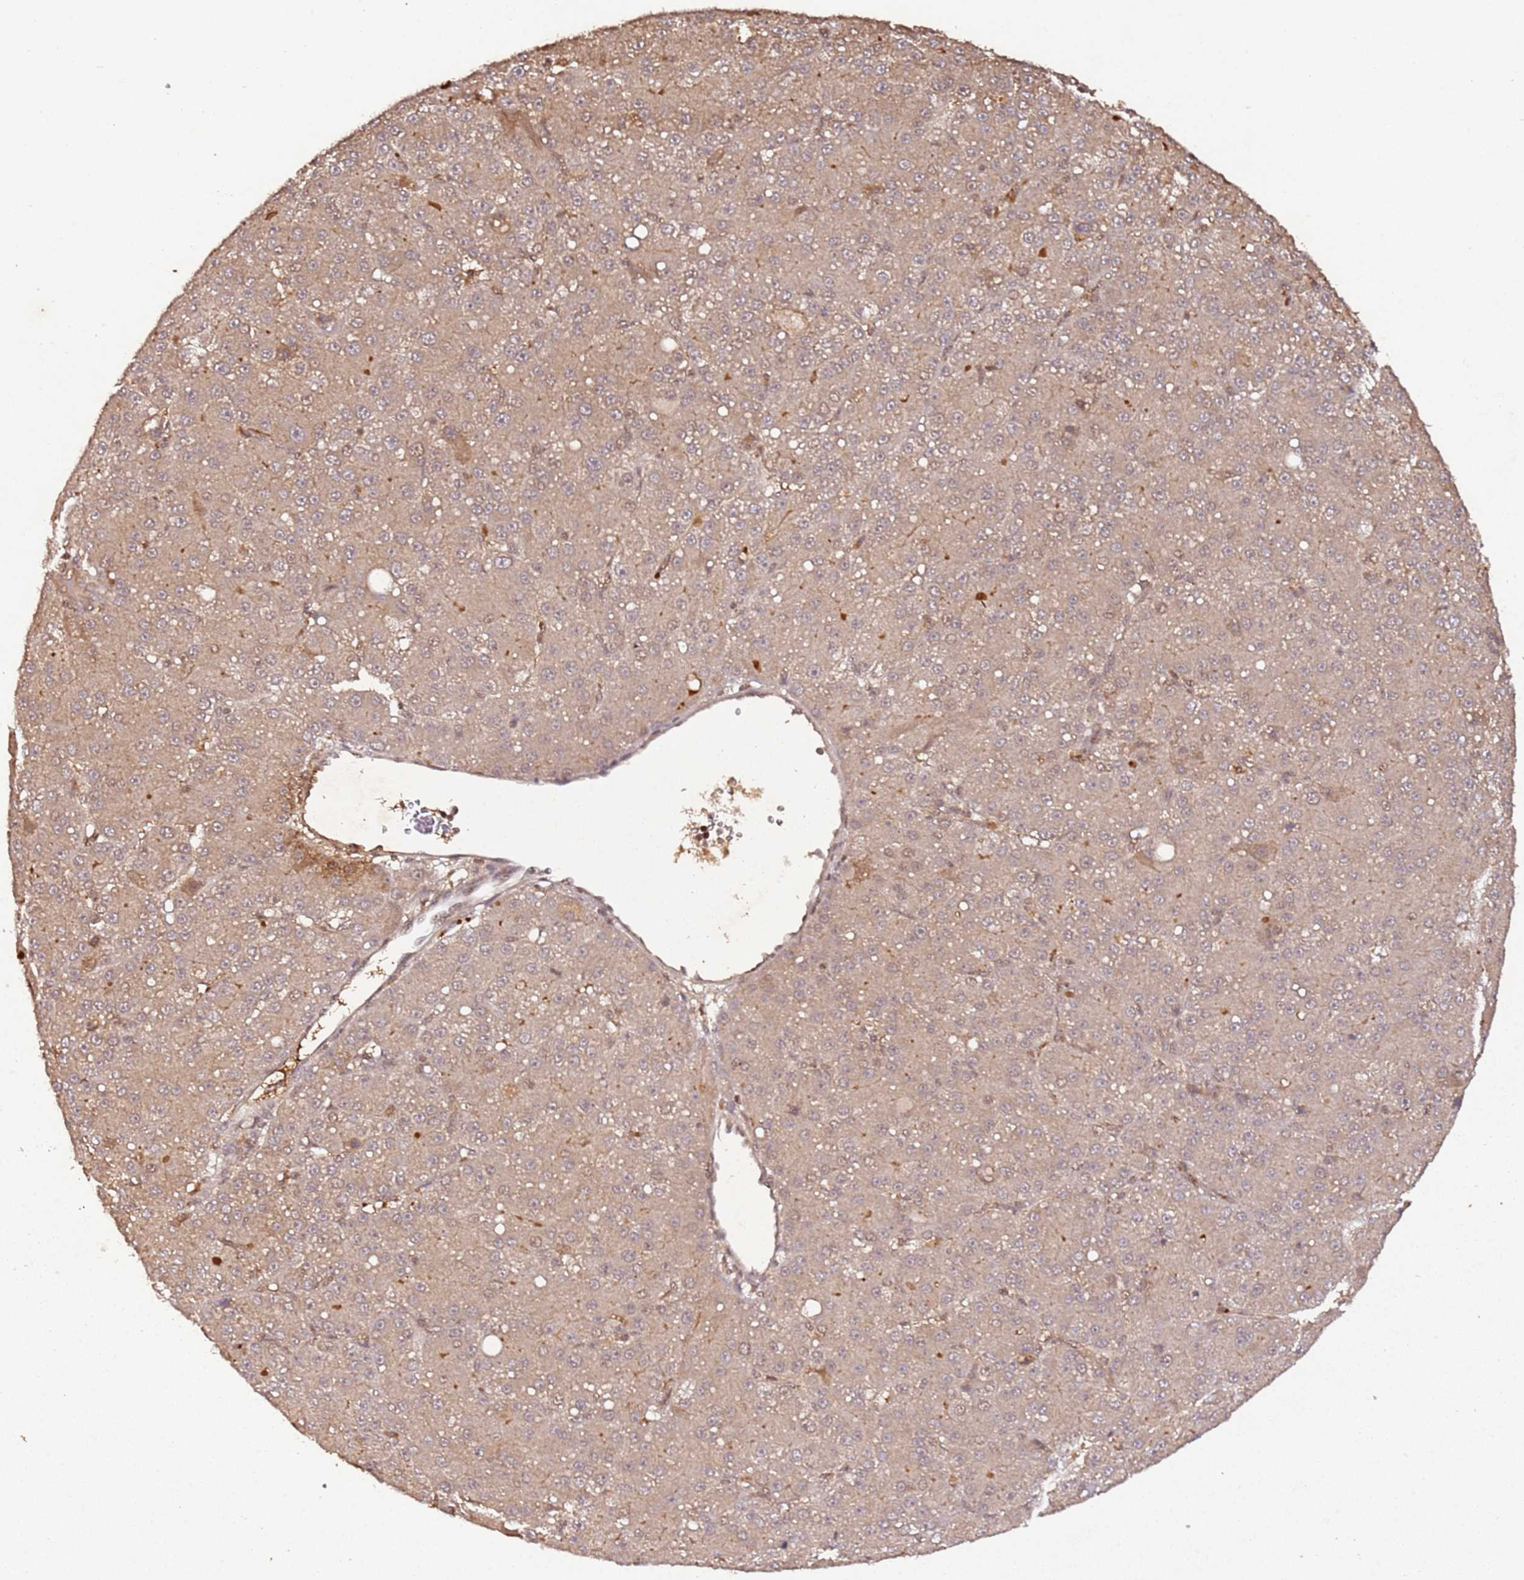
{"staining": {"intensity": "weak", "quantity": ">75%", "location": "cytoplasmic/membranous"}, "tissue": "liver cancer", "cell_type": "Tumor cells", "image_type": "cancer", "snomed": [{"axis": "morphology", "description": "Carcinoma, Hepatocellular, NOS"}, {"axis": "topography", "description": "Liver"}], "caption": "A photomicrograph showing weak cytoplasmic/membranous staining in about >75% of tumor cells in liver cancer, as visualized by brown immunohistochemical staining.", "gene": "COL1A2", "patient": {"sex": "male", "age": 67}}